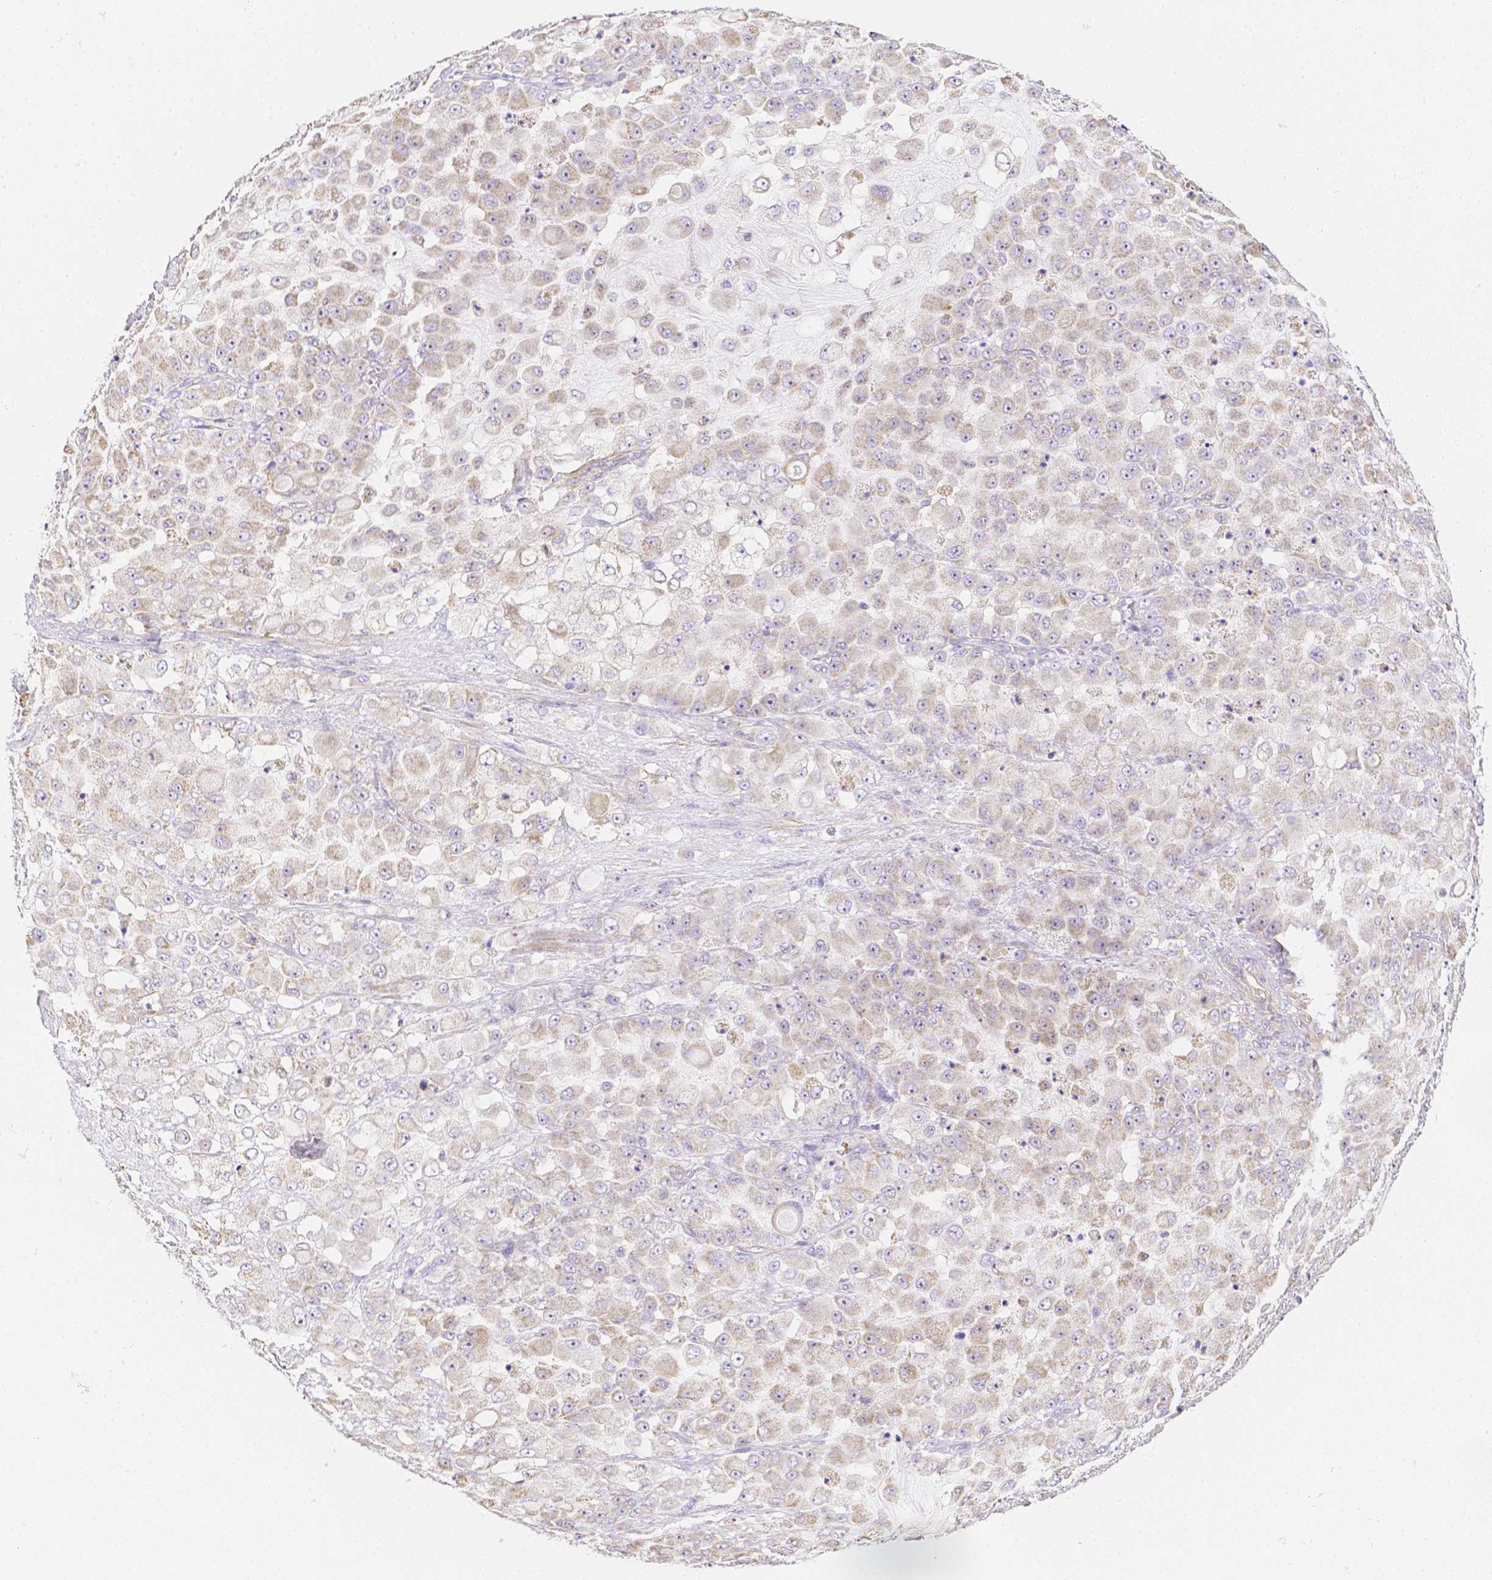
{"staining": {"intensity": "negative", "quantity": "none", "location": "none"}, "tissue": "stomach cancer", "cell_type": "Tumor cells", "image_type": "cancer", "snomed": [{"axis": "morphology", "description": "Adenocarcinoma, NOS"}, {"axis": "topography", "description": "Stomach"}], "caption": "Tumor cells are negative for protein expression in human adenocarcinoma (stomach).", "gene": "ASAH2", "patient": {"sex": "female", "age": 76}}